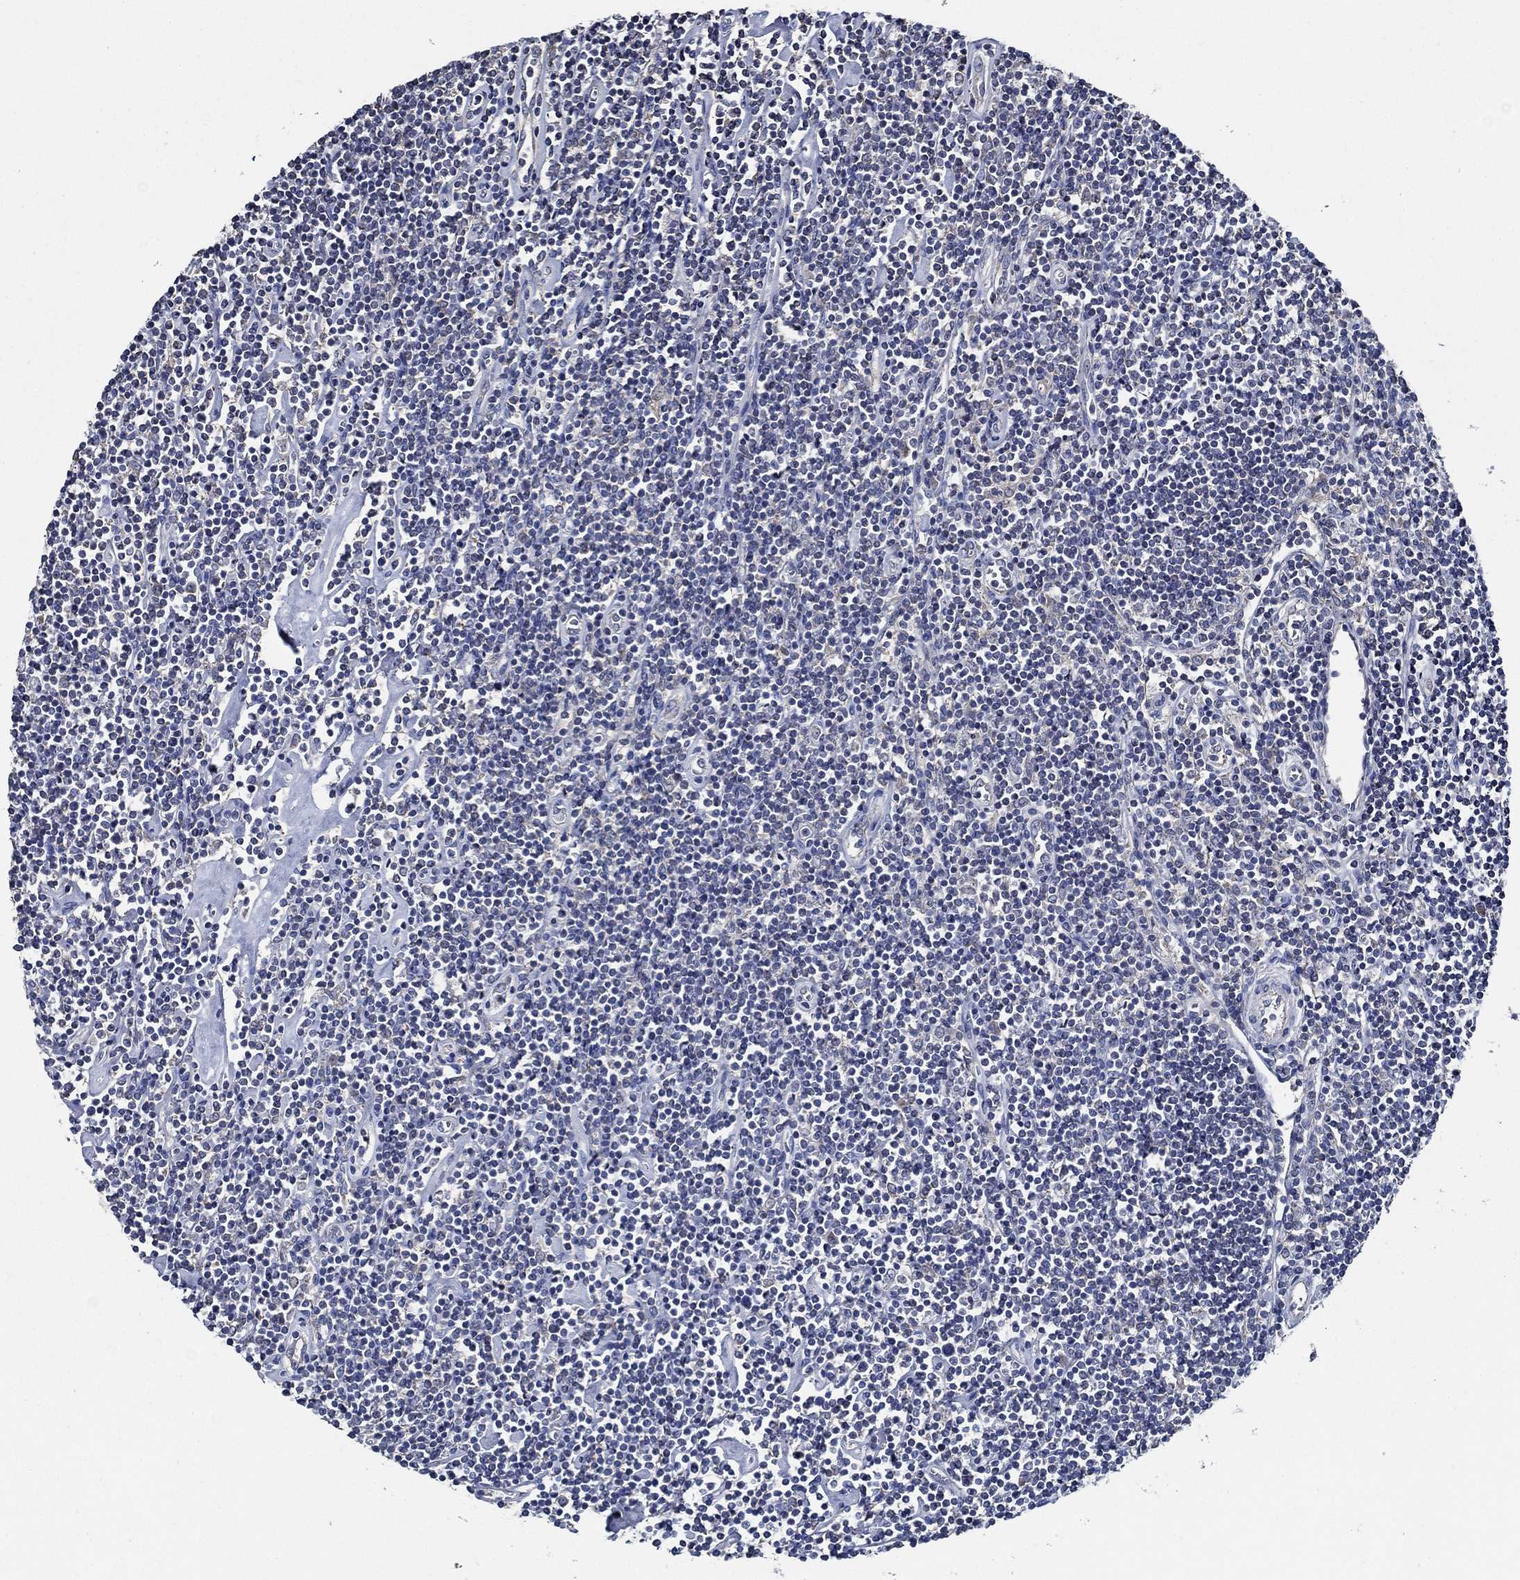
{"staining": {"intensity": "negative", "quantity": "none", "location": "none"}, "tissue": "lymphoma", "cell_type": "Tumor cells", "image_type": "cancer", "snomed": [{"axis": "morphology", "description": "Hodgkin's disease, NOS"}, {"axis": "topography", "description": "Lymph node"}], "caption": "Human Hodgkin's disease stained for a protein using immunohistochemistry (IHC) demonstrates no positivity in tumor cells.", "gene": "WDR53", "patient": {"sex": "male", "age": 40}}